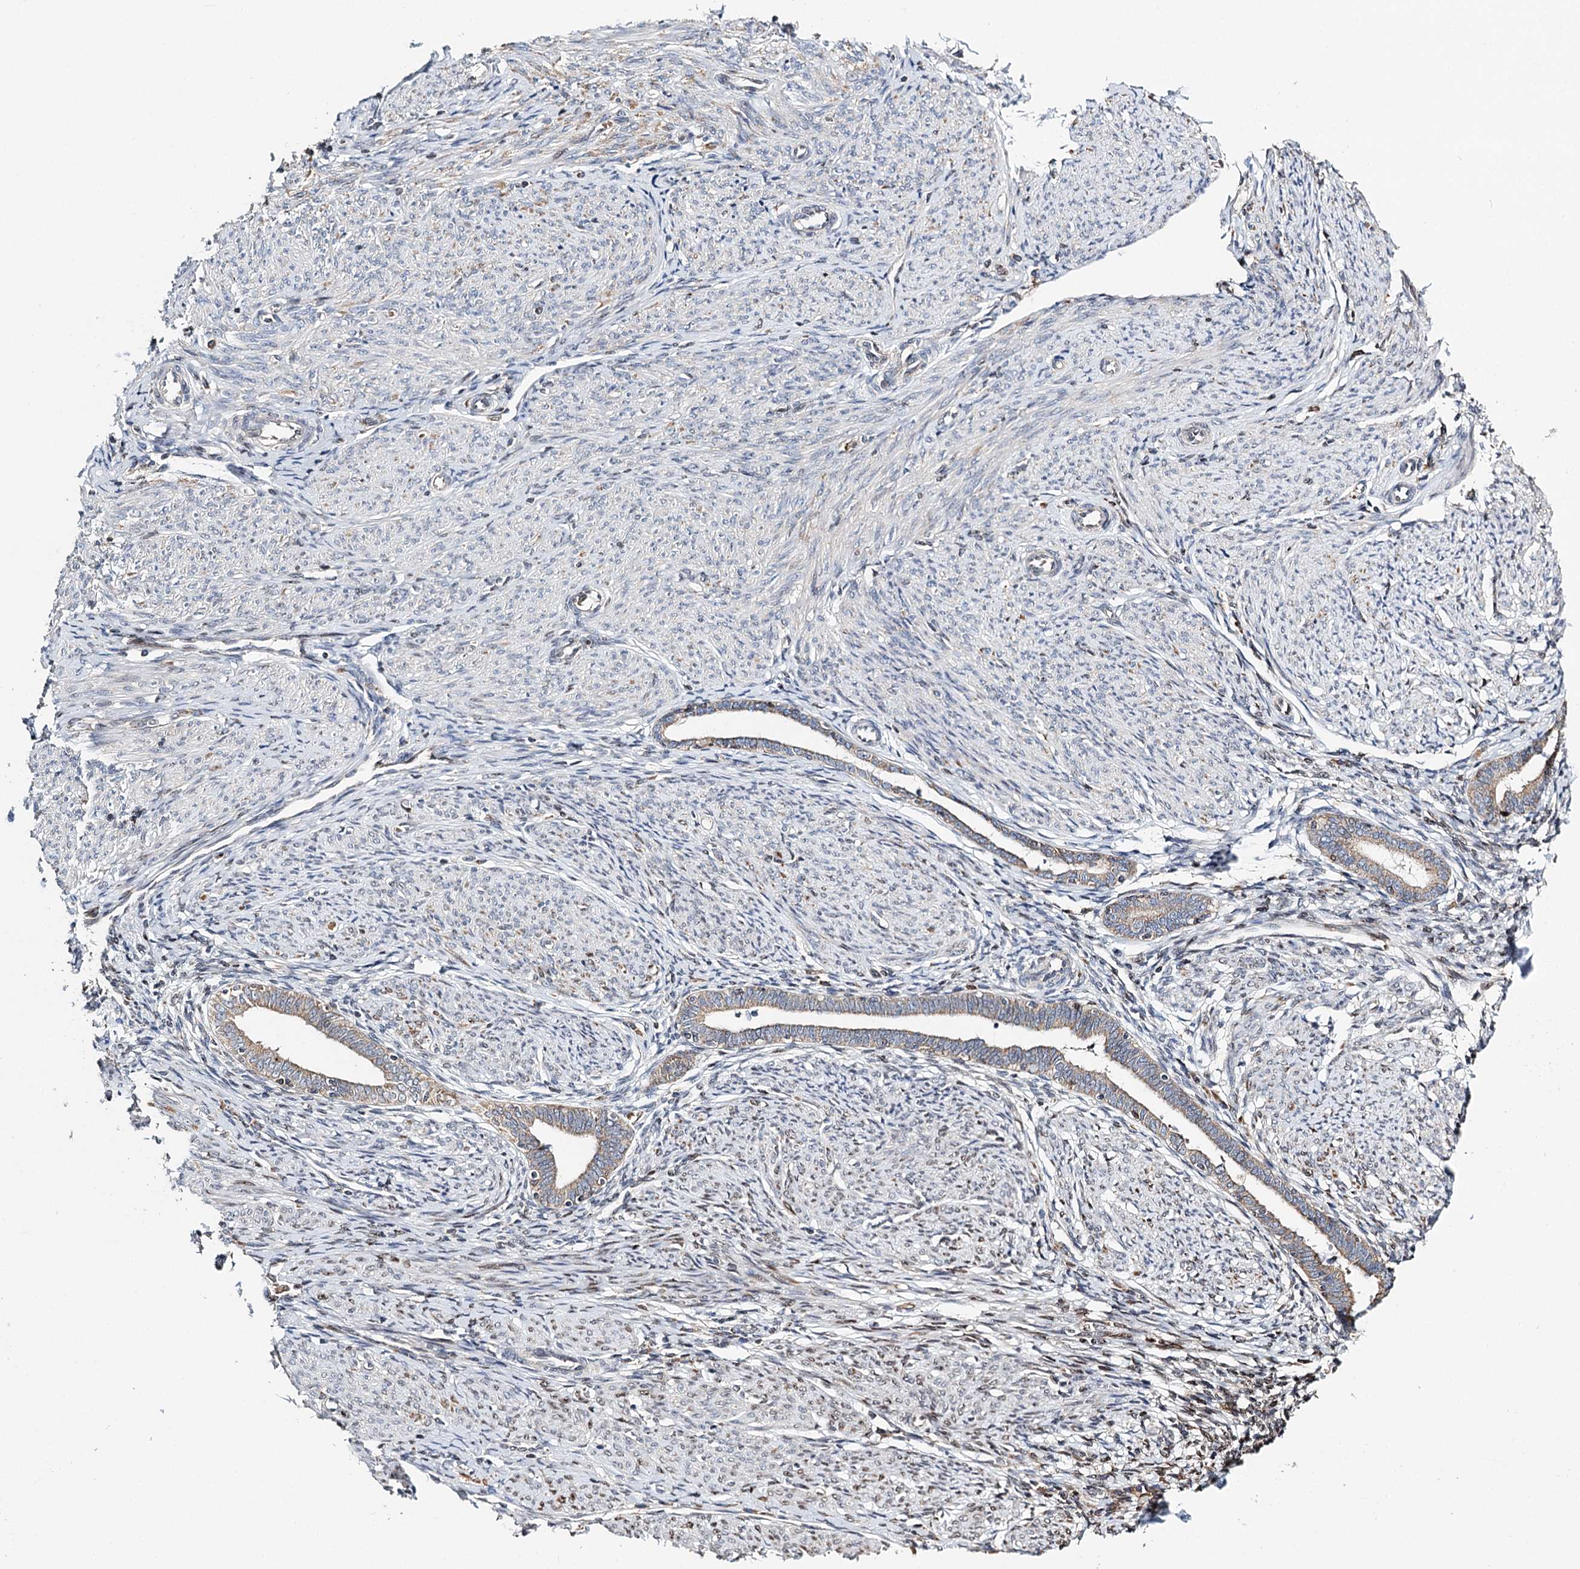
{"staining": {"intensity": "weak", "quantity": "<25%", "location": "cytoplasmic/membranous"}, "tissue": "endometrium", "cell_type": "Cells in endometrial stroma", "image_type": "normal", "snomed": [{"axis": "morphology", "description": "Normal tissue, NOS"}, {"axis": "topography", "description": "Endometrium"}], "caption": "IHC photomicrograph of normal endometrium: endometrium stained with DAB (3,3'-diaminobenzidine) exhibits no significant protein staining in cells in endometrial stroma.", "gene": "CFAP46", "patient": {"sex": "female", "age": 72}}